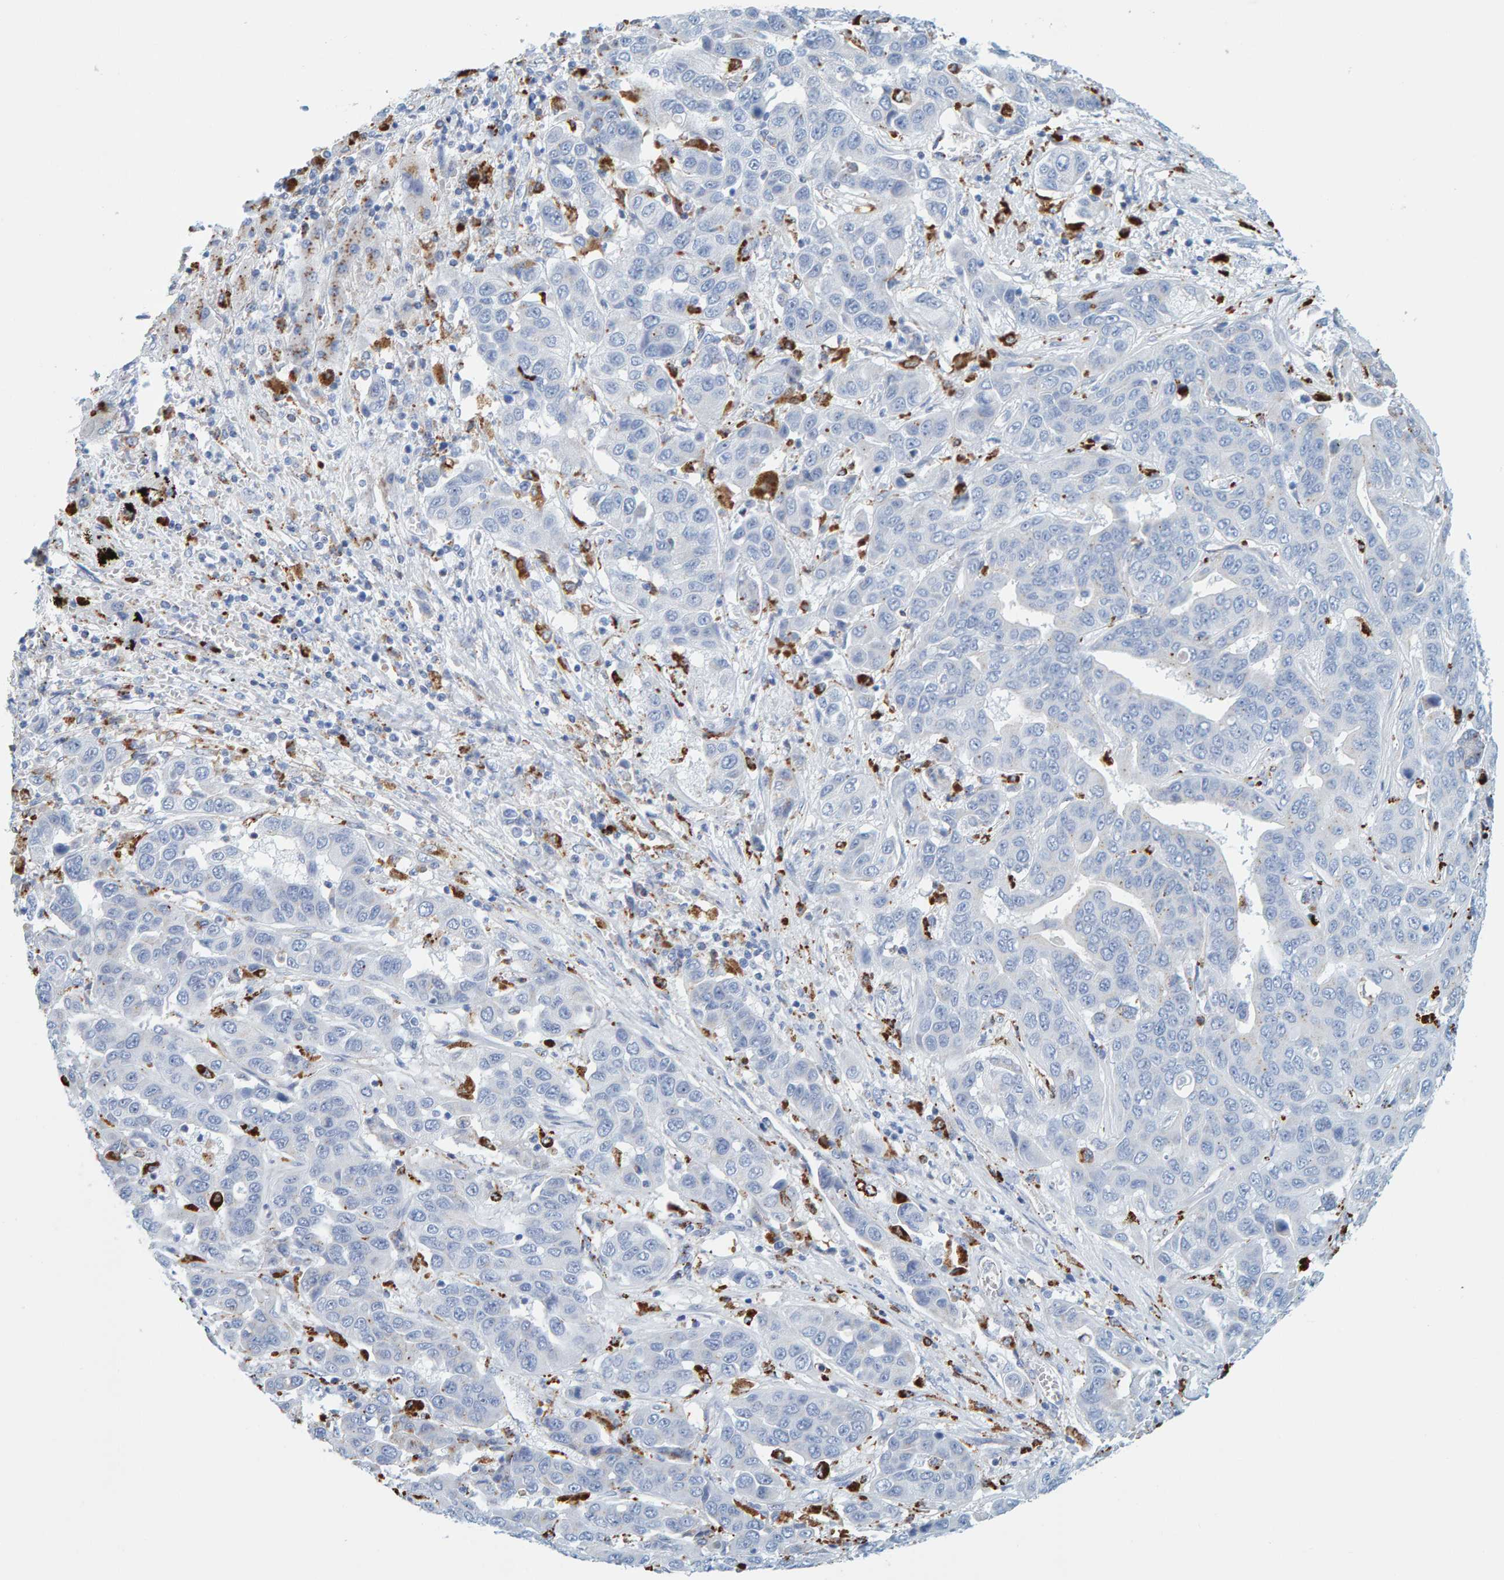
{"staining": {"intensity": "negative", "quantity": "none", "location": "none"}, "tissue": "liver cancer", "cell_type": "Tumor cells", "image_type": "cancer", "snomed": [{"axis": "morphology", "description": "Cholangiocarcinoma"}, {"axis": "topography", "description": "Liver"}], "caption": "High power microscopy image of an immunohistochemistry micrograph of liver cancer, revealing no significant positivity in tumor cells.", "gene": "BIN3", "patient": {"sex": "female", "age": 52}}